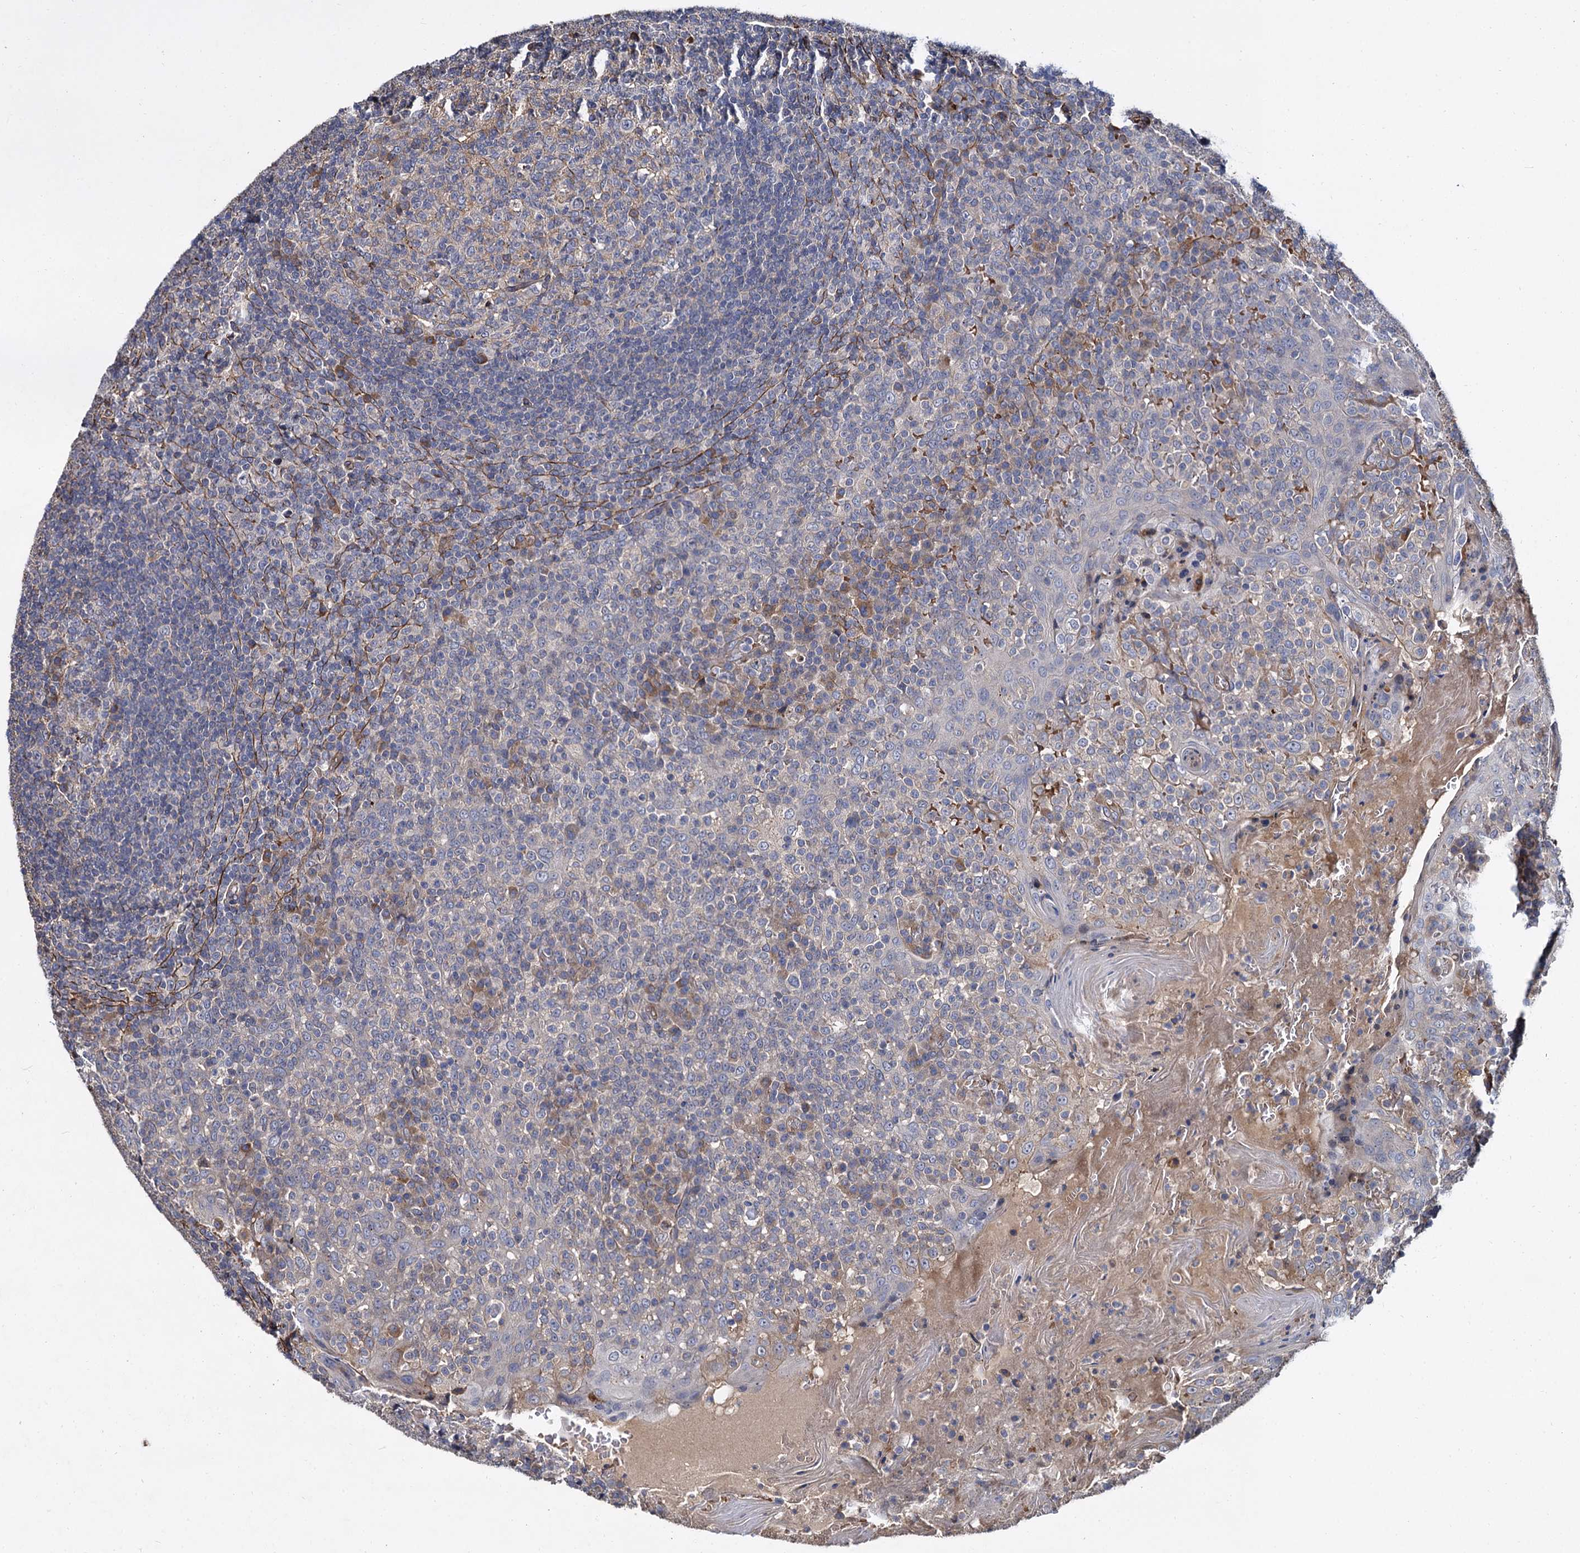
{"staining": {"intensity": "negative", "quantity": "none", "location": "none"}, "tissue": "tonsil", "cell_type": "Germinal center cells", "image_type": "normal", "snomed": [{"axis": "morphology", "description": "Normal tissue, NOS"}, {"axis": "topography", "description": "Tonsil"}], "caption": "Immunohistochemistry (IHC) of benign human tonsil reveals no expression in germinal center cells.", "gene": "ISM2", "patient": {"sex": "female", "age": 19}}